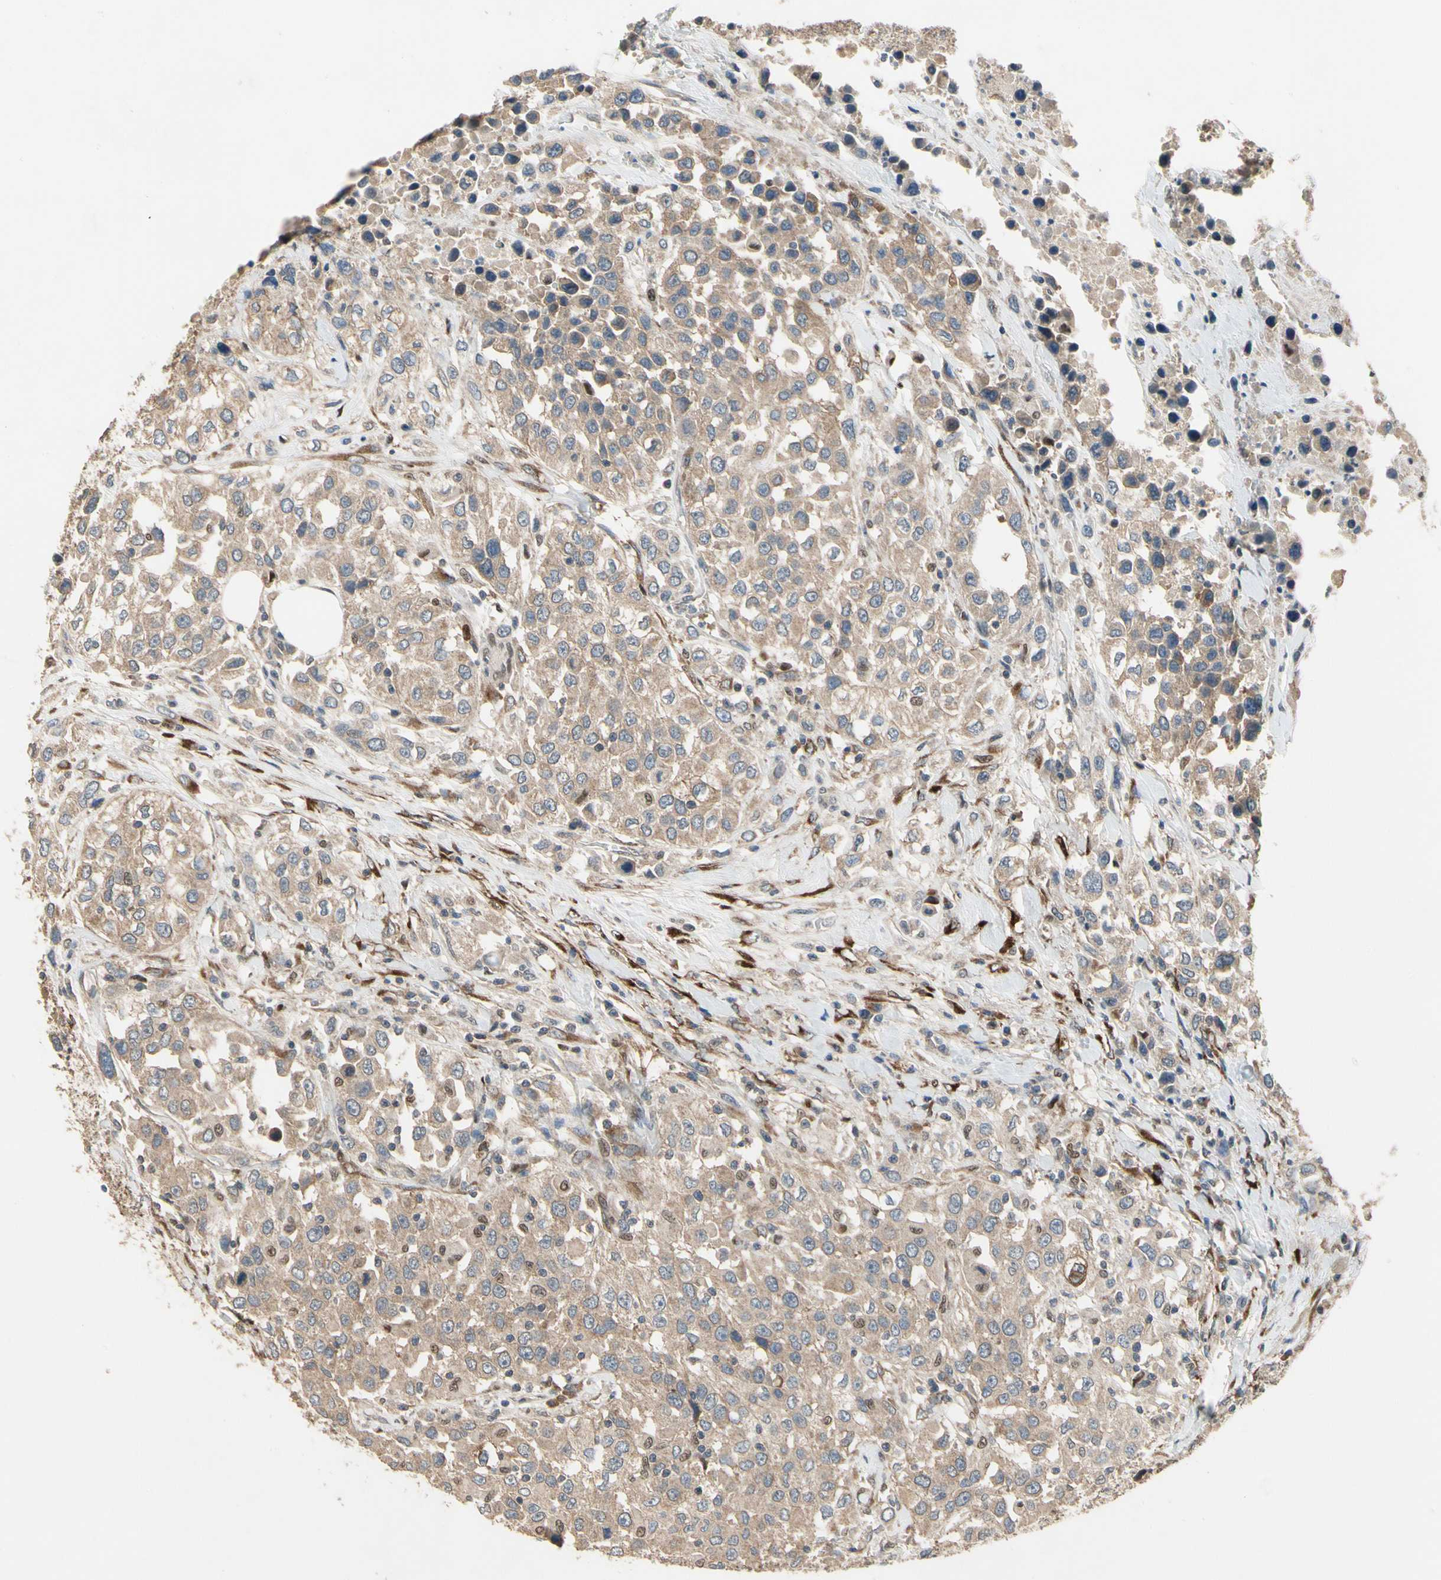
{"staining": {"intensity": "weak", "quantity": ">75%", "location": "cytoplasmic/membranous"}, "tissue": "urothelial cancer", "cell_type": "Tumor cells", "image_type": "cancer", "snomed": [{"axis": "morphology", "description": "Urothelial carcinoma, High grade"}, {"axis": "topography", "description": "Urinary bladder"}], "caption": "Urothelial carcinoma (high-grade) stained for a protein (brown) reveals weak cytoplasmic/membranous positive expression in about >75% of tumor cells.", "gene": "CGREF1", "patient": {"sex": "female", "age": 80}}